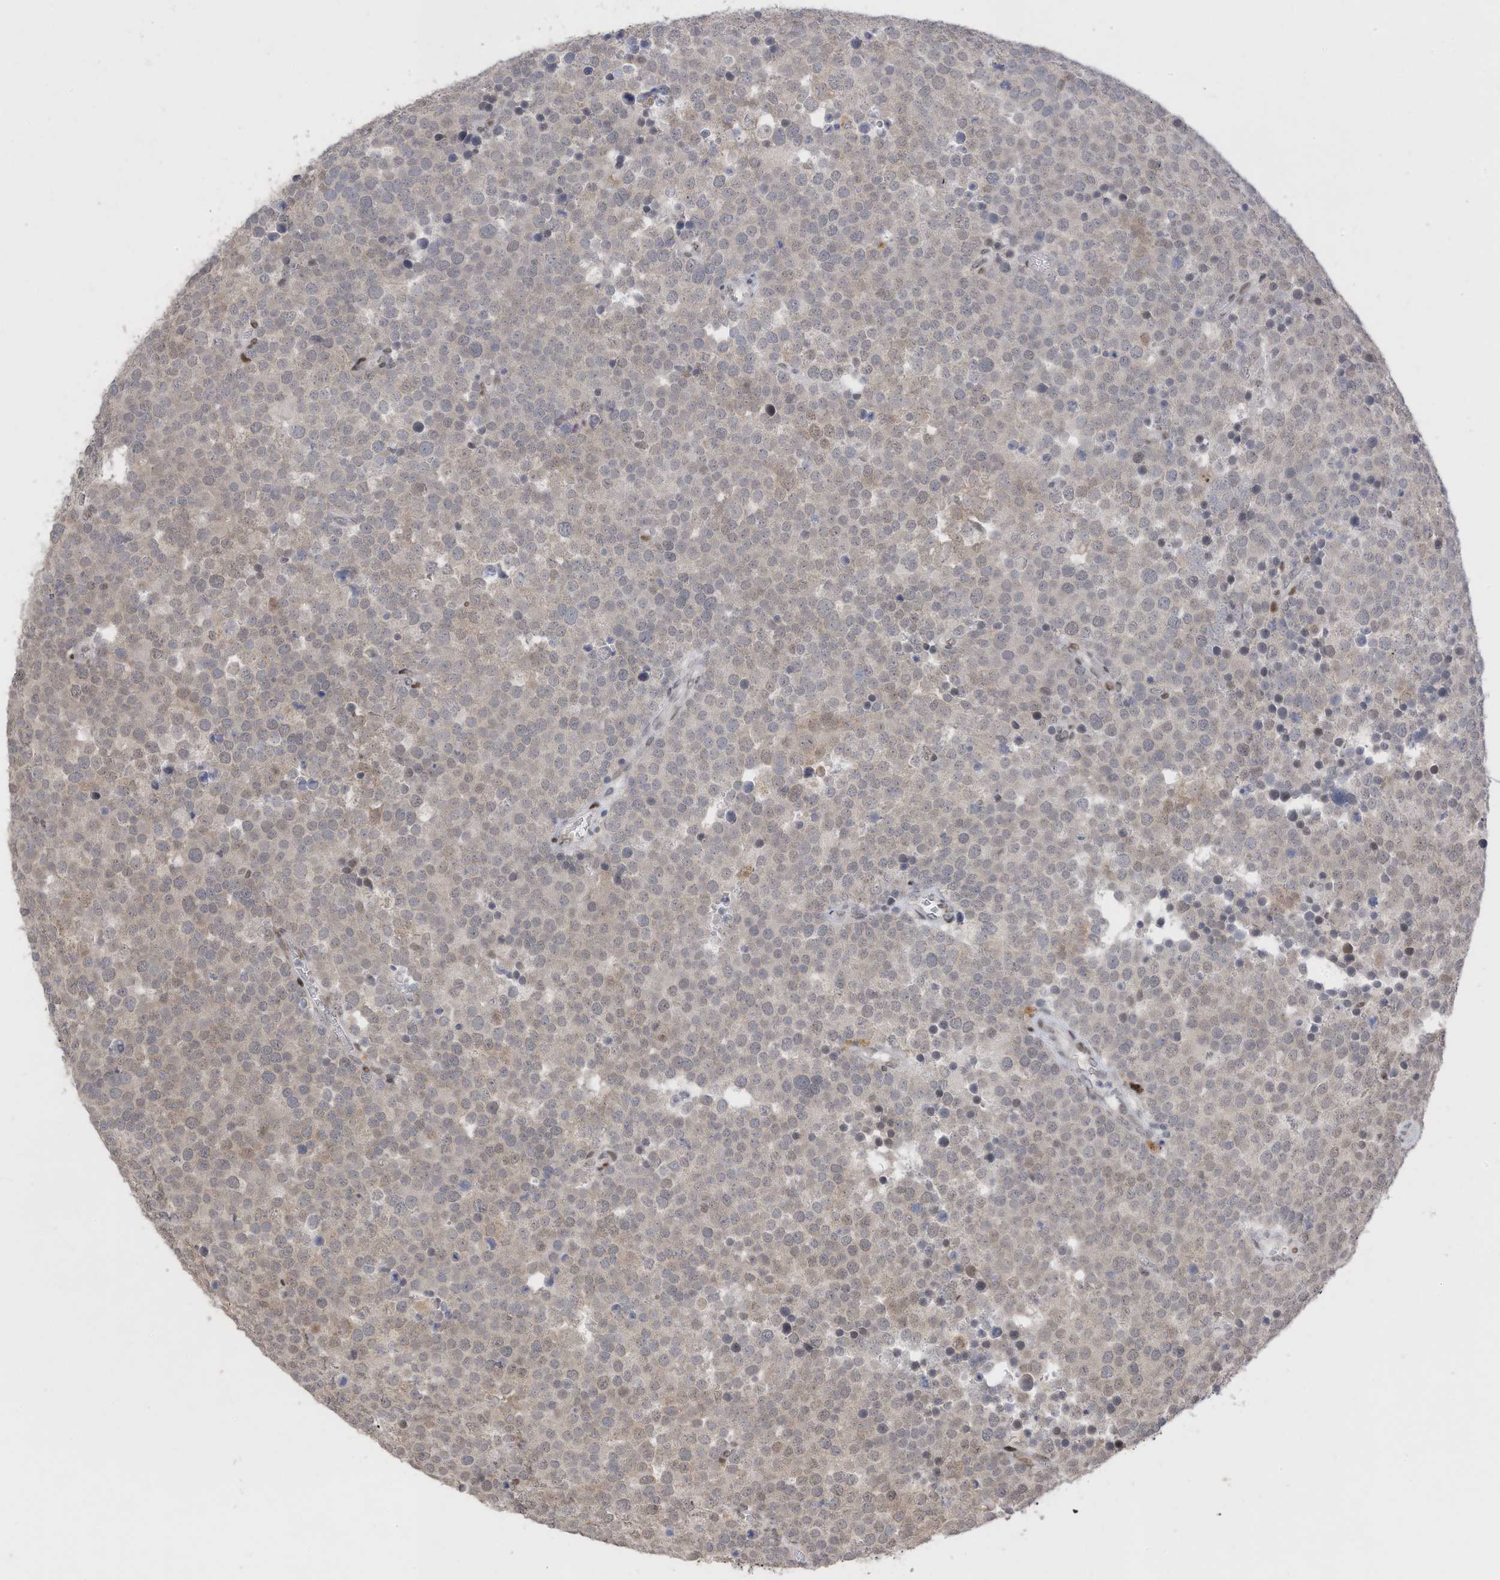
{"staining": {"intensity": "negative", "quantity": "none", "location": "none"}, "tissue": "testis cancer", "cell_type": "Tumor cells", "image_type": "cancer", "snomed": [{"axis": "morphology", "description": "Seminoma, NOS"}, {"axis": "topography", "description": "Testis"}], "caption": "A micrograph of human testis cancer (seminoma) is negative for staining in tumor cells.", "gene": "RABL3", "patient": {"sex": "male", "age": 71}}